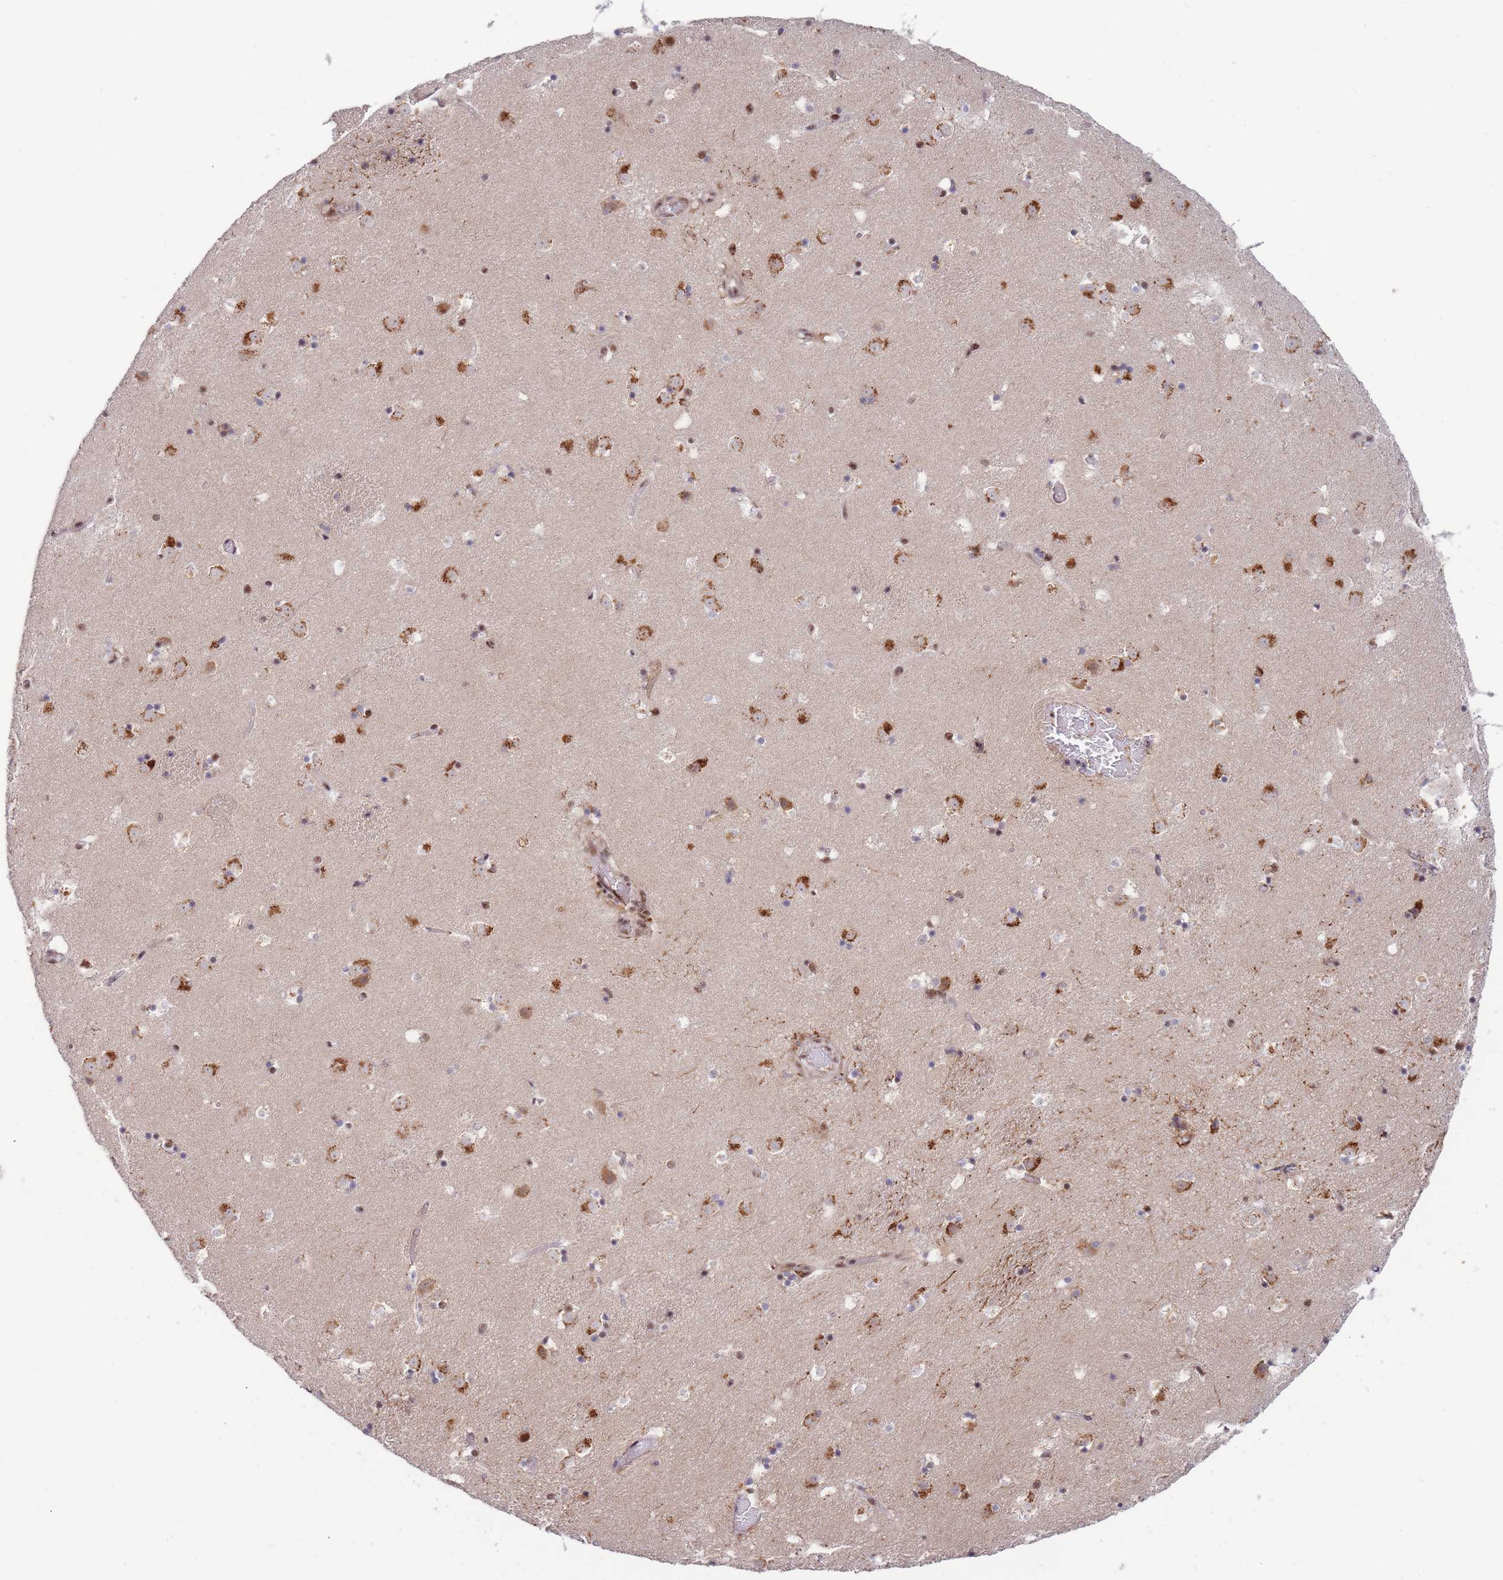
{"staining": {"intensity": "strong", "quantity": ">75%", "location": "cytoplasmic/membranous"}, "tissue": "caudate", "cell_type": "Glial cells", "image_type": "normal", "snomed": [{"axis": "morphology", "description": "Normal tissue, NOS"}, {"axis": "topography", "description": "Lateral ventricle wall"}], "caption": "The micrograph displays staining of benign caudate, revealing strong cytoplasmic/membranous protein staining (brown color) within glial cells.", "gene": "BOD1L1", "patient": {"sex": "male", "age": 25}}